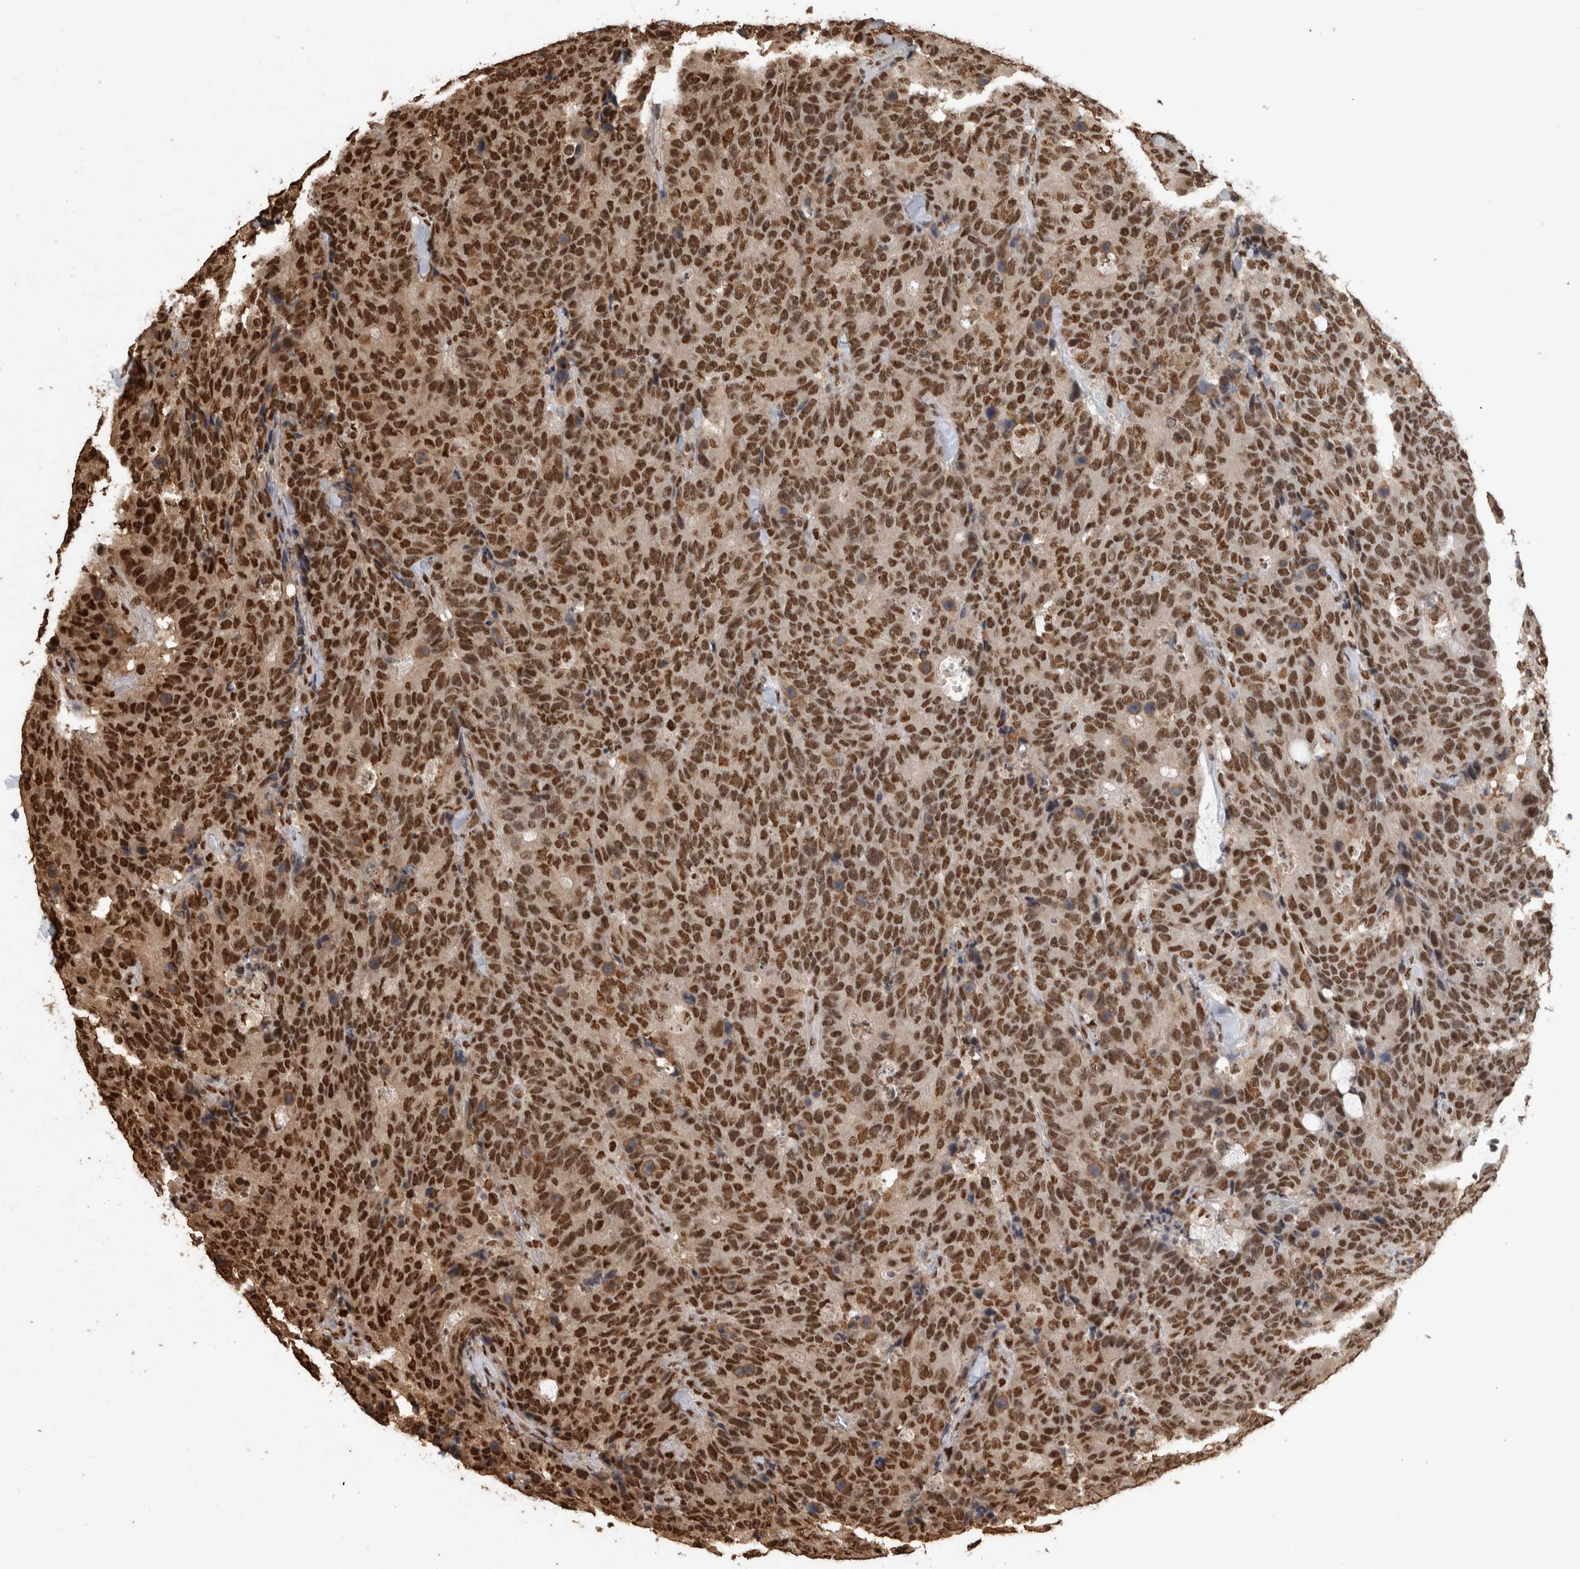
{"staining": {"intensity": "strong", "quantity": ">75%", "location": "nuclear"}, "tissue": "colorectal cancer", "cell_type": "Tumor cells", "image_type": "cancer", "snomed": [{"axis": "morphology", "description": "Adenocarcinoma, NOS"}, {"axis": "topography", "description": "Colon"}], "caption": "Colorectal adenocarcinoma stained with a protein marker reveals strong staining in tumor cells.", "gene": "RAD50", "patient": {"sex": "female", "age": 86}}